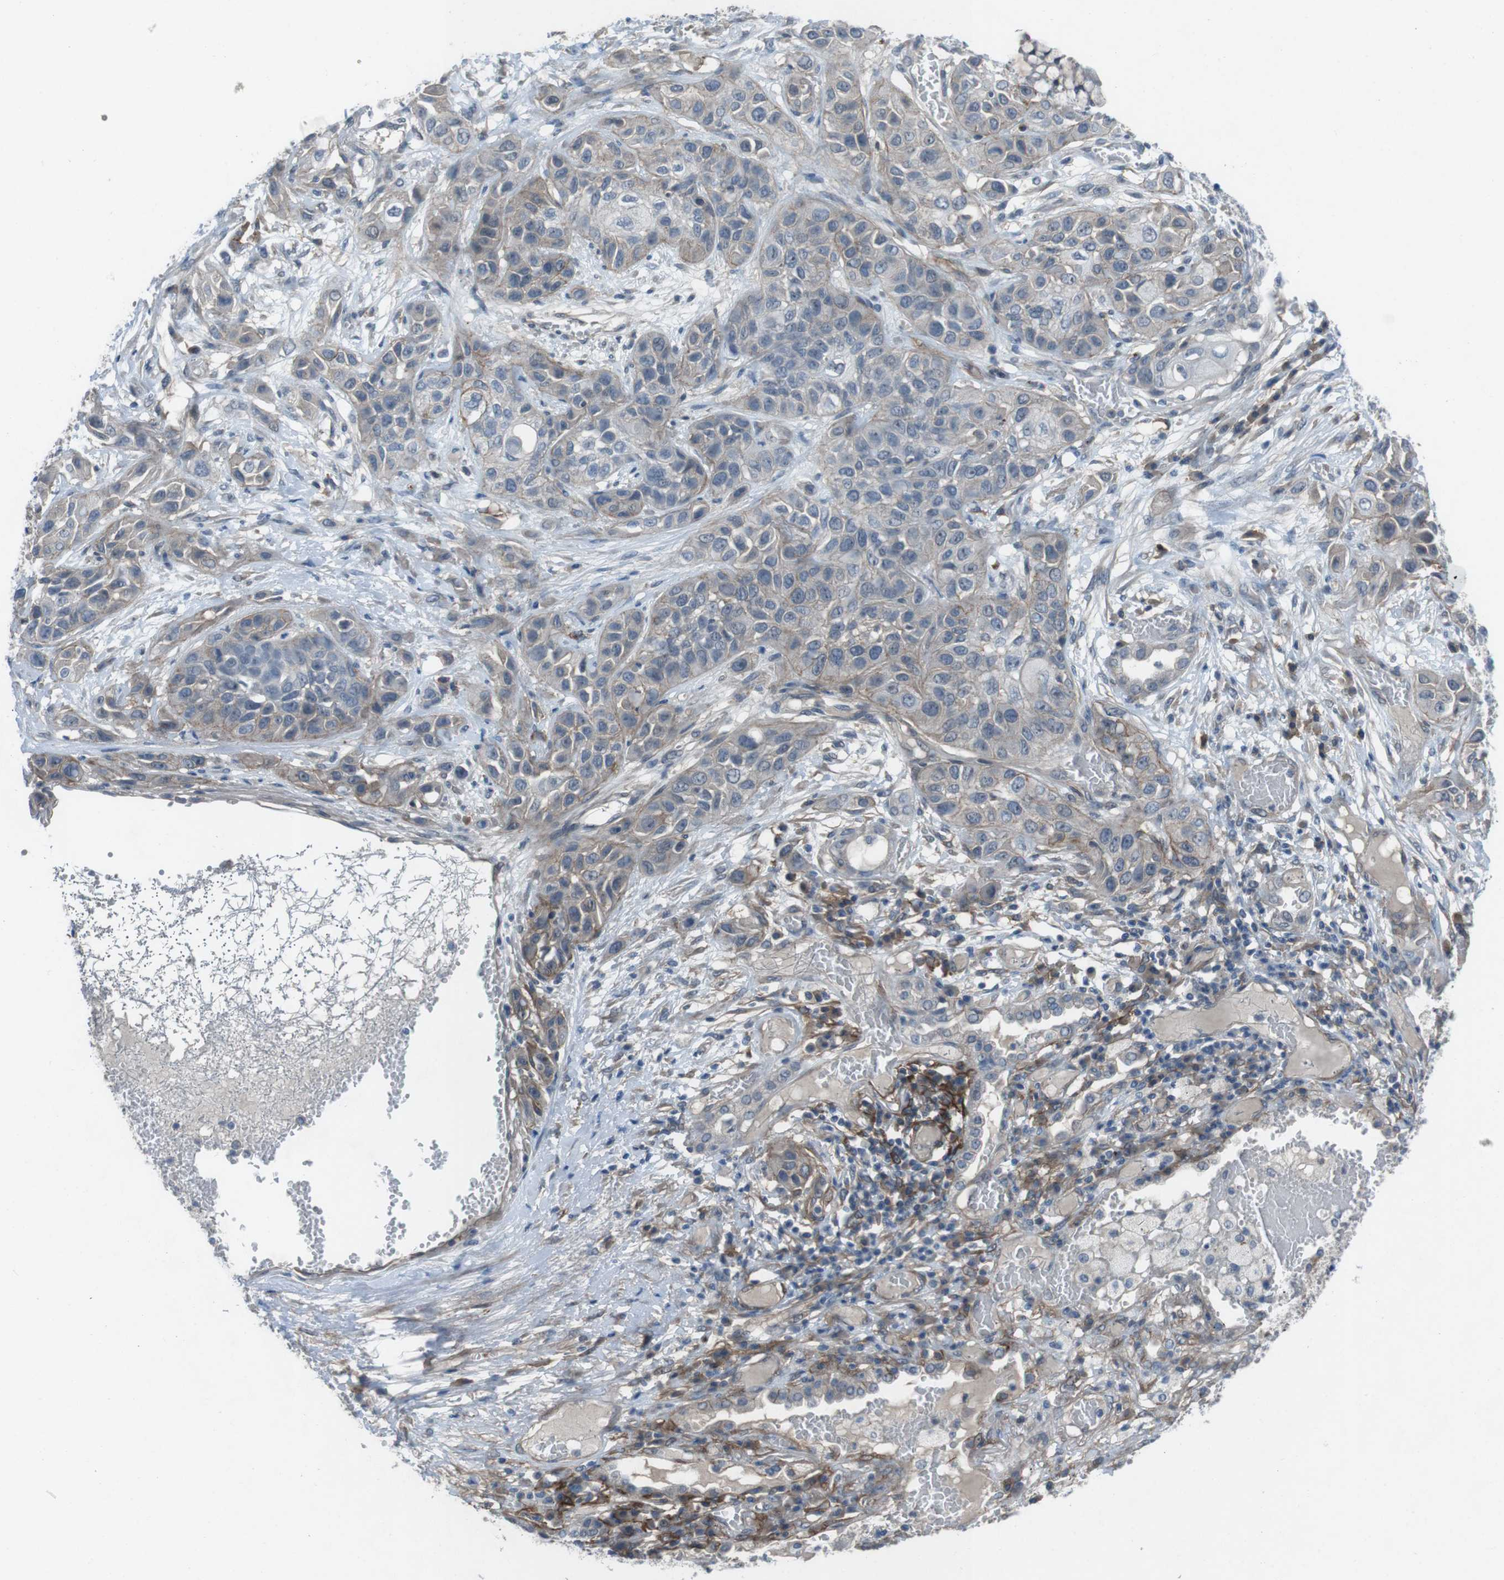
{"staining": {"intensity": "weak", "quantity": "25%-75%", "location": "cytoplasmic/membranous"}, "tissue": "lung cancer", "cell_type": "Tumor cells", "image_type": "cancer", "snomed": [{"axis": "morphology", "description": "Squamous cell carcinoma, NOS"}, {"axis": "topography", "description": "Lung"}], "caption": "A low amount of weak cytoplasmic/membranous positivity is seen in about 25%-75% of tumor cells in lung cancer (squamous cell carcinoma) tissue.", "gene": "ANK2", "patient": {"sex": "male", "age": 71}}